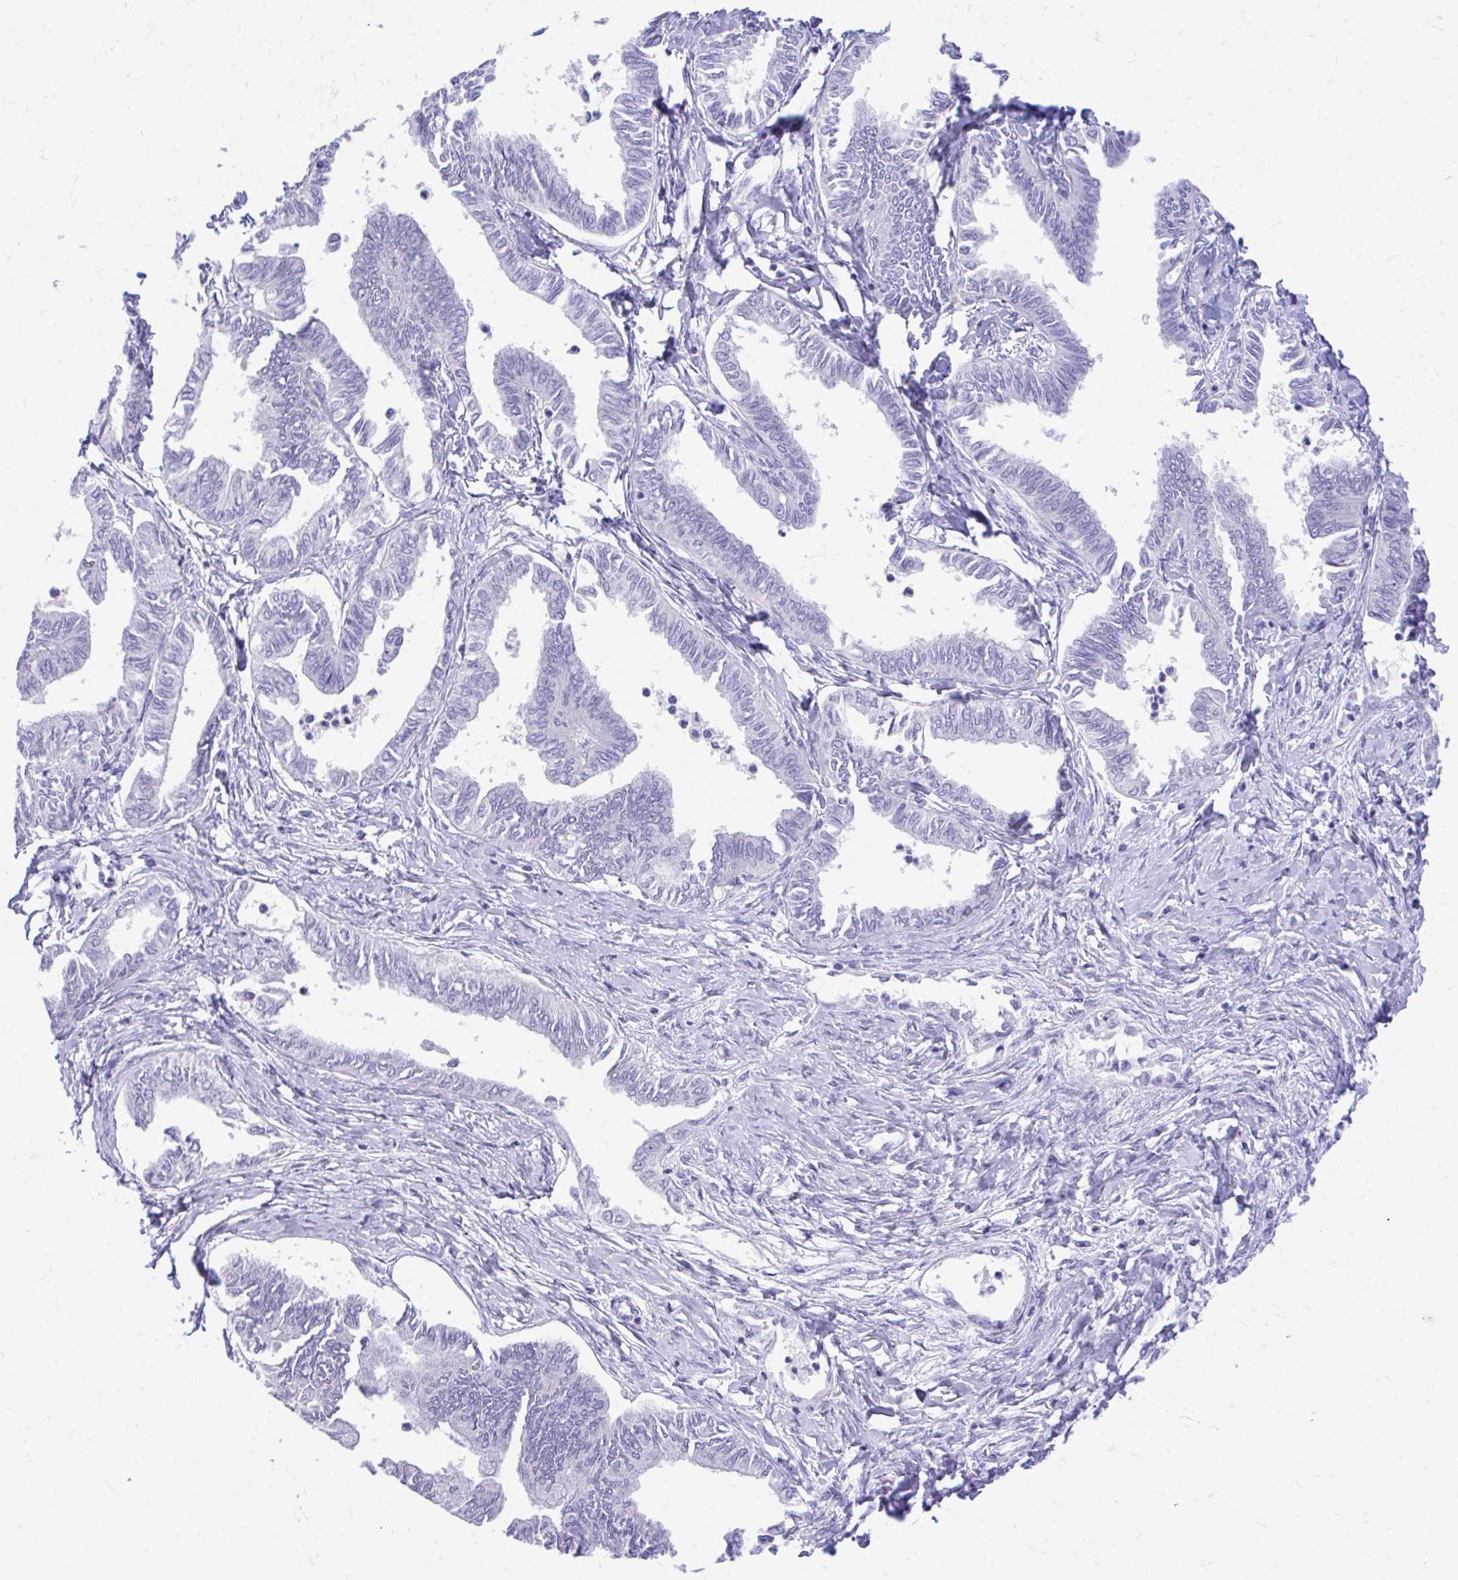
{"staining": {"intensity": "negative", "quantity": "none", "location": "none"}, "tissue": "ovarian cancer", "cell_type": "Tumor cells", "image_type": "cancer", "snomed": [{"axis": "morphology", "description": "Carcinoma, endometroid"}, {"axis": "topography", "description": "Ovary"}], "caption": "This micrograph is of ovarian cancer stained with immunohistochemistry (IHC) to label a protein in brown with the nuclei are counter-stained blue. There is no expression in tumor cells. (DAB IHC with hematoxylin counter stain).", "gene": "KRIT1", "patient": {"sex": "female", "age": 70}}